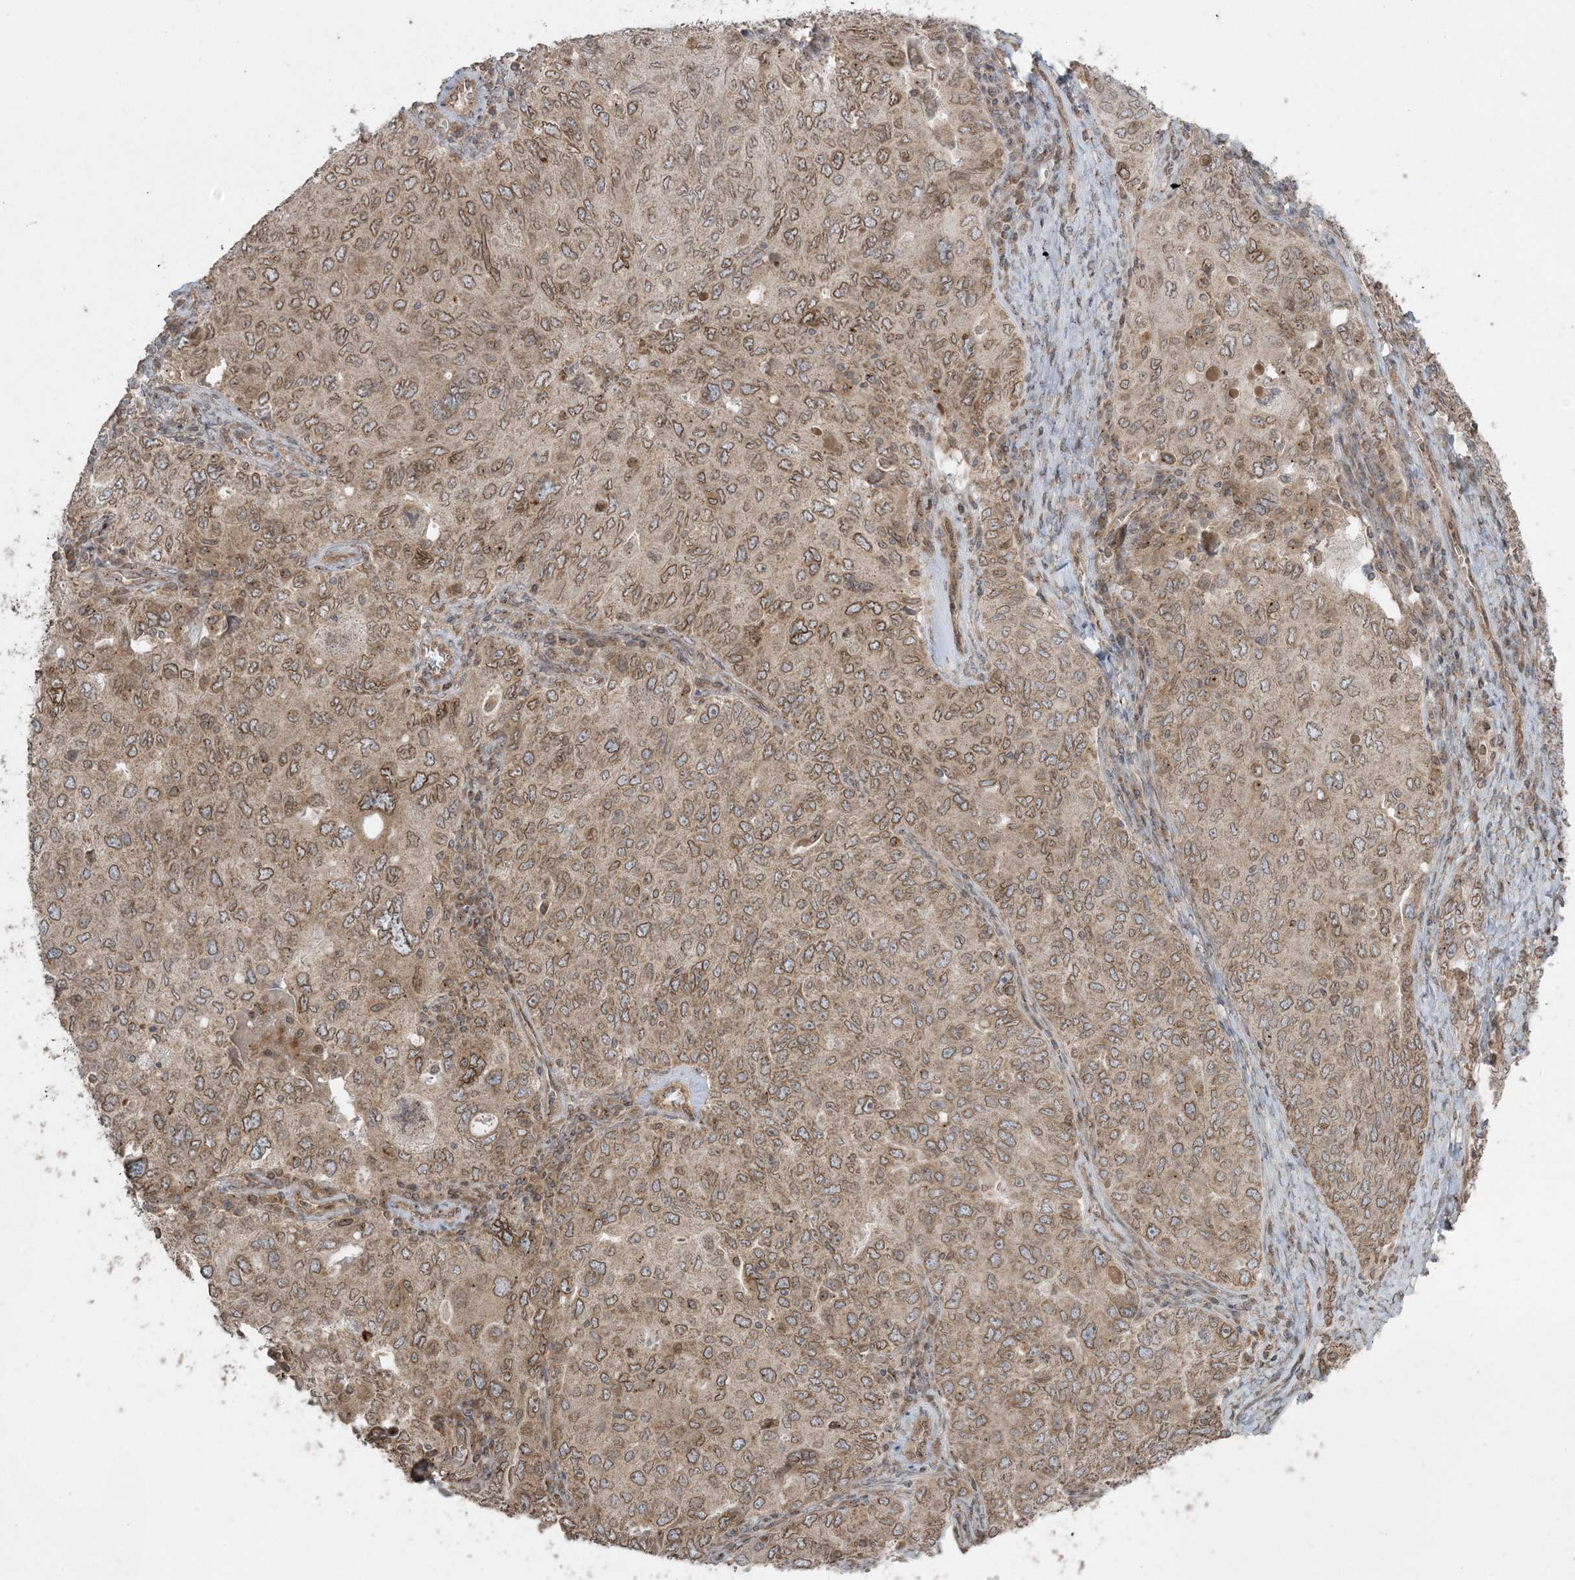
{"staining": {"intensity": "moderate", "quantity": ">75%", "location": "cytoplasmic/membranous,nuclear"}, "tissue": "ovarian cancer", "cell_type": "Tumor cells", "image_type": "cancer", "snomed": [{"axis": "morphology", "description": "Carcinoma, endometroid"}, {"axis": "topography", "description": "Ovary"}], "caption": "Ovarian endometroid carcinoma stained with a protein marker displays moderate staining in tumor cells.", "gene": "DDX19B", "patient": {"sex": "female", "age": 62}}